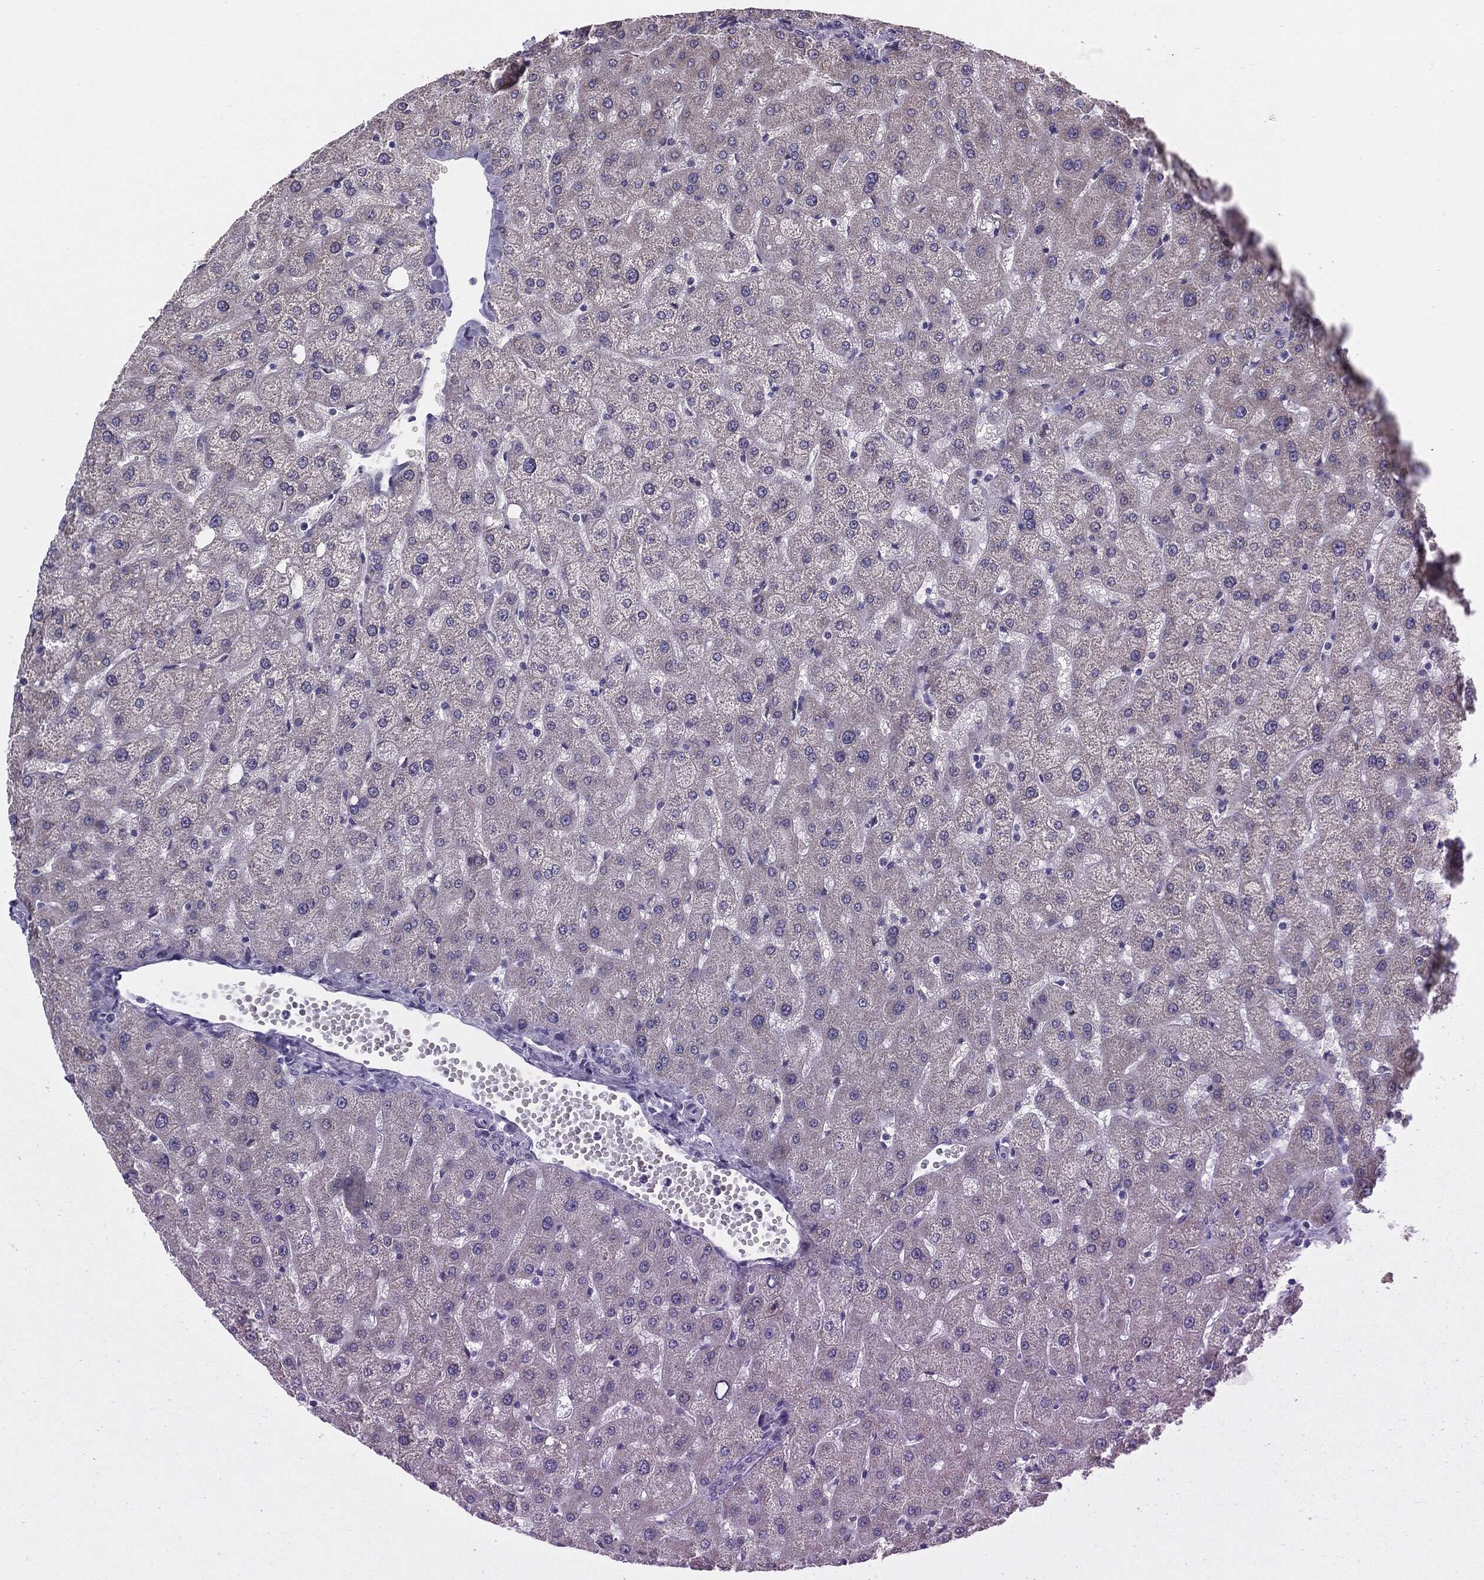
{"staining": {"intensity": "negative", "quantity": "none", "location": "none"}, "tissue": "liver", "cell_type": "Cholangiocytes", "image_type": "normal", "snomed": [{"axis": "morphology", "description": "Normal tissue, NOS"}, {"axis": "topography", "description": "Liver"}], "caption": "A histopathology image of liver stained for a protein displays no brown staining in cholangiocytes.", "gene": "DMKN", "patient": {"sex": "female", "age": 50}}